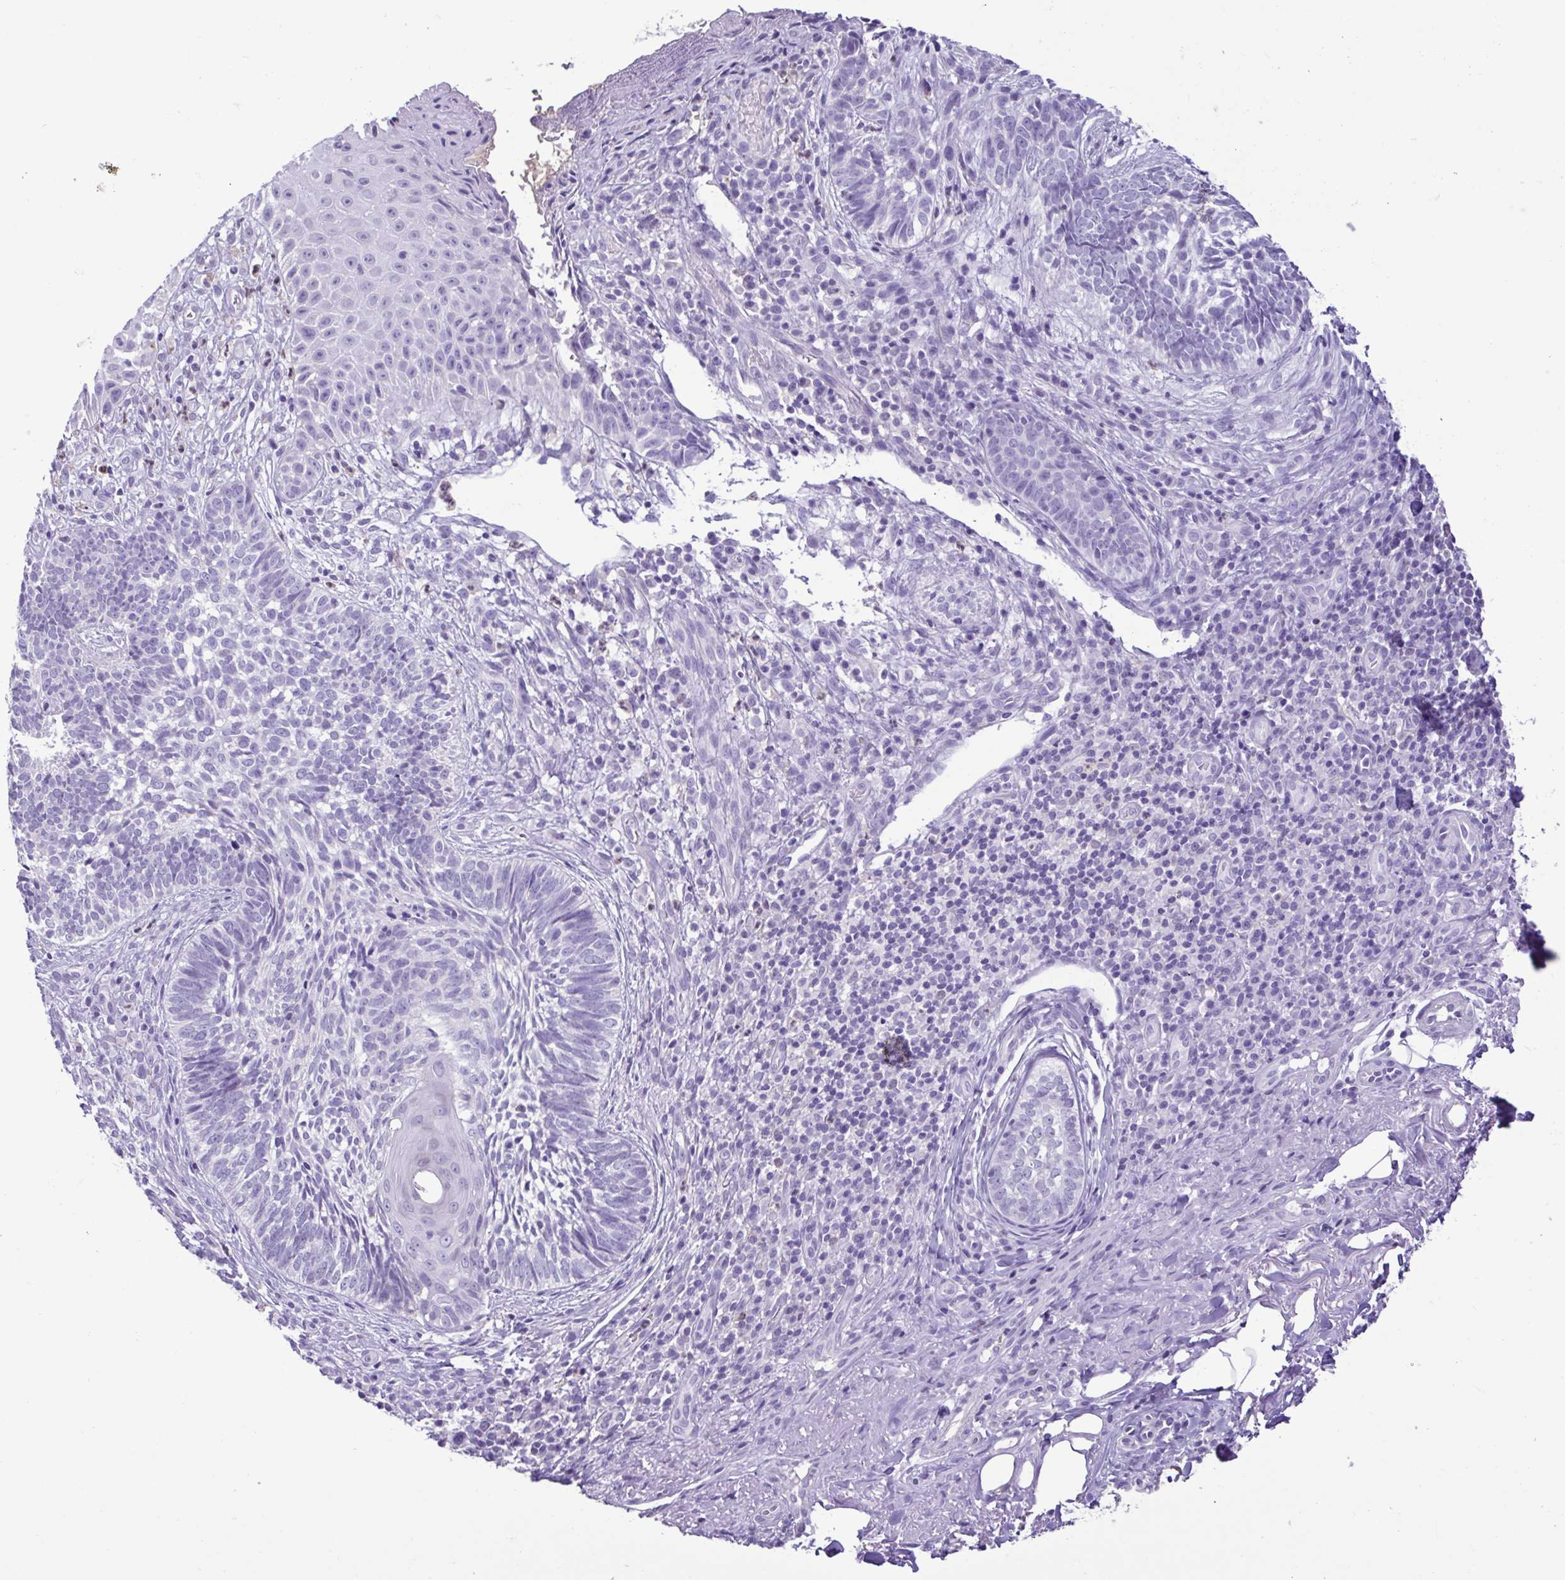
{"staining": {"intensity": "negative", "quantity": "none", "location": "none"}, "tissue": "skin cancer", "cell_type": "Tumor cells", "image_type": "cancer", "snomed": [{"axis": "morphology", "description": "Basal cell carcinoma"}, {"axis": "topography", "description": "Skin"}], "caption": "Skin basal cell carcinoma stained for a protein using immunohistochemistry exhibits no positivity tumor cells.", "gene": "CBY2", "patient": {"sex": "male", "age": 65}}